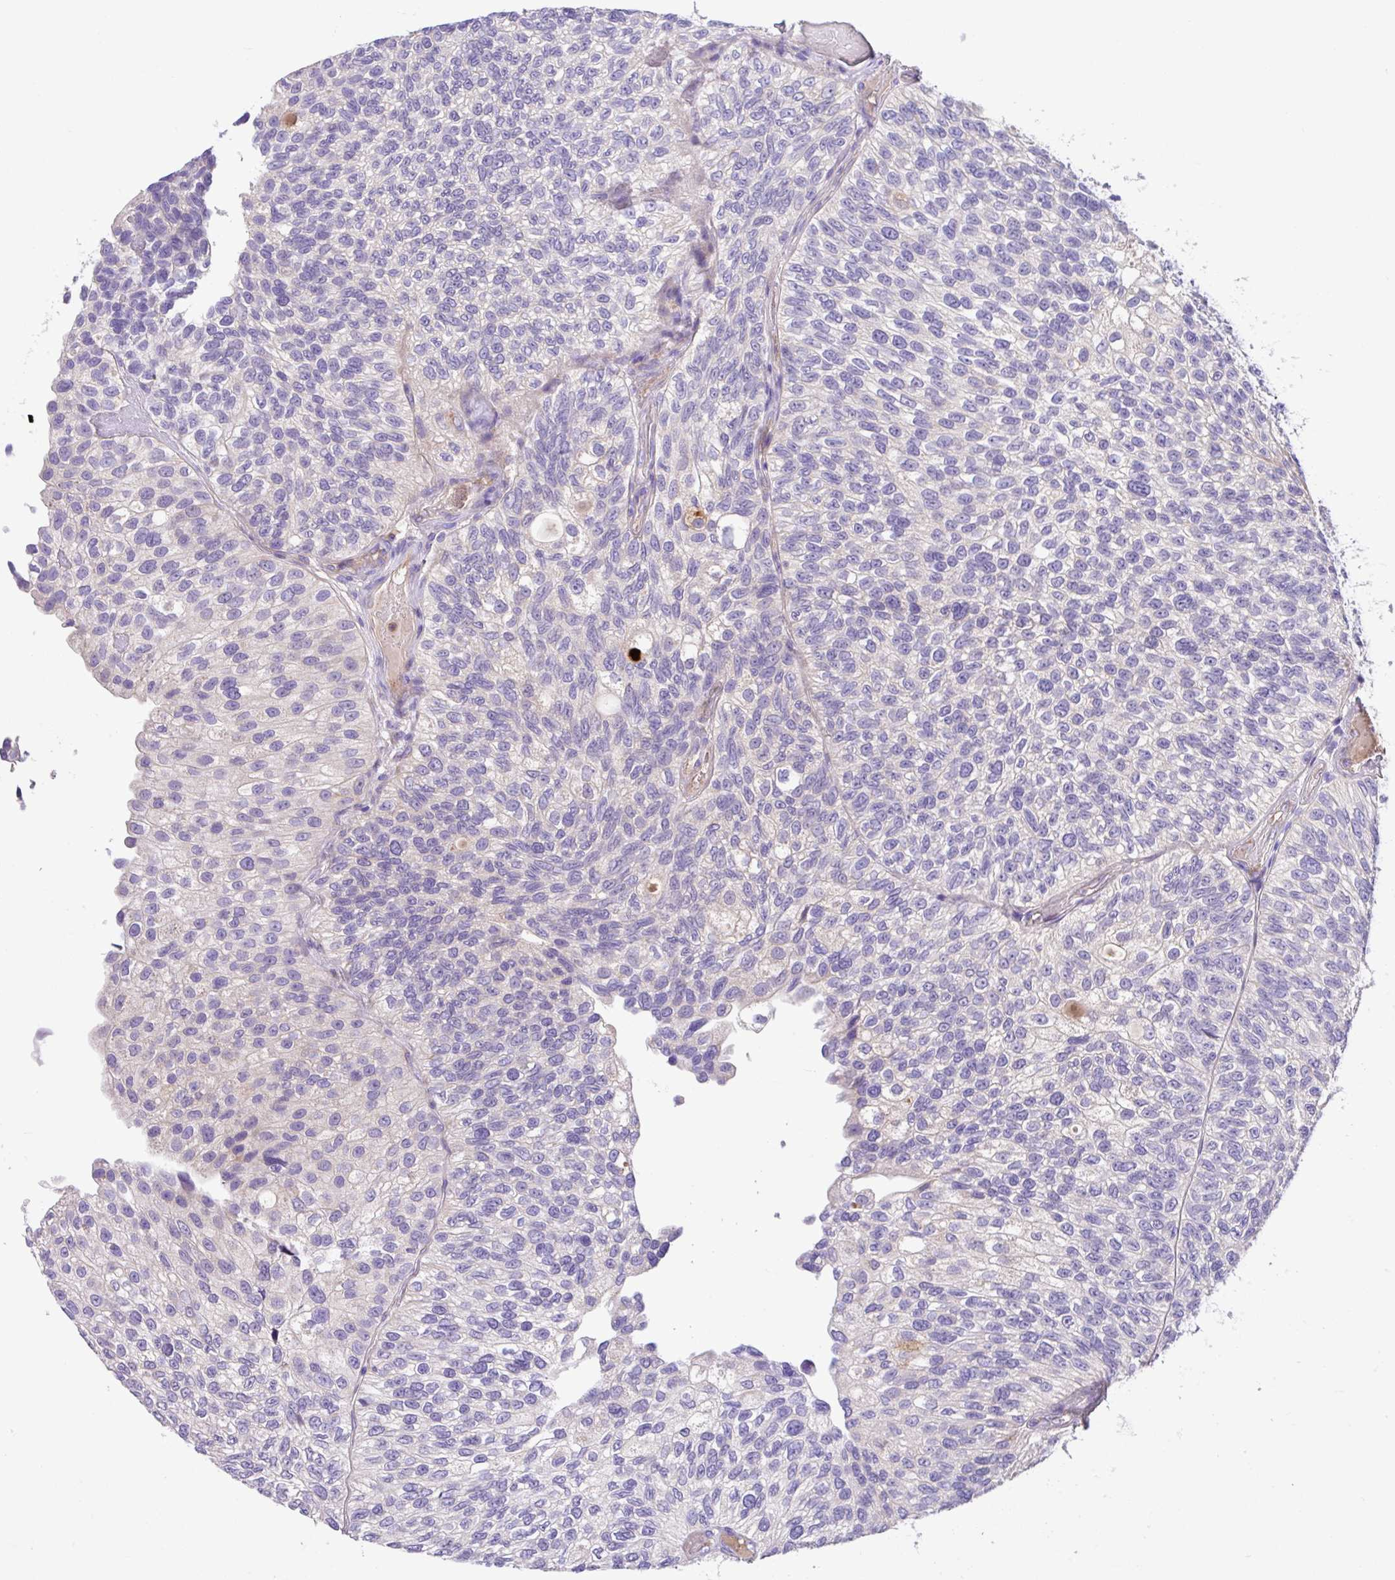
{"staining": {"intensity": "negative", "quantity": "none", "location": "none"}, "tissue": "urothelial cancer", "cell_type": "Tumor cells", "image_type": "cancer", "snomed": [{"axis": "morphology", "description": "Urothelial carcinoma, NOS"}, {"axis": "topography", "description": "Urinary bladder"}], "caption": "Histopathology image shows no significant protein staining in tumor cells of transitional cell carcinoma.", "gene": "CRISP3", "patient": {"sex": "male", "age": 87}}